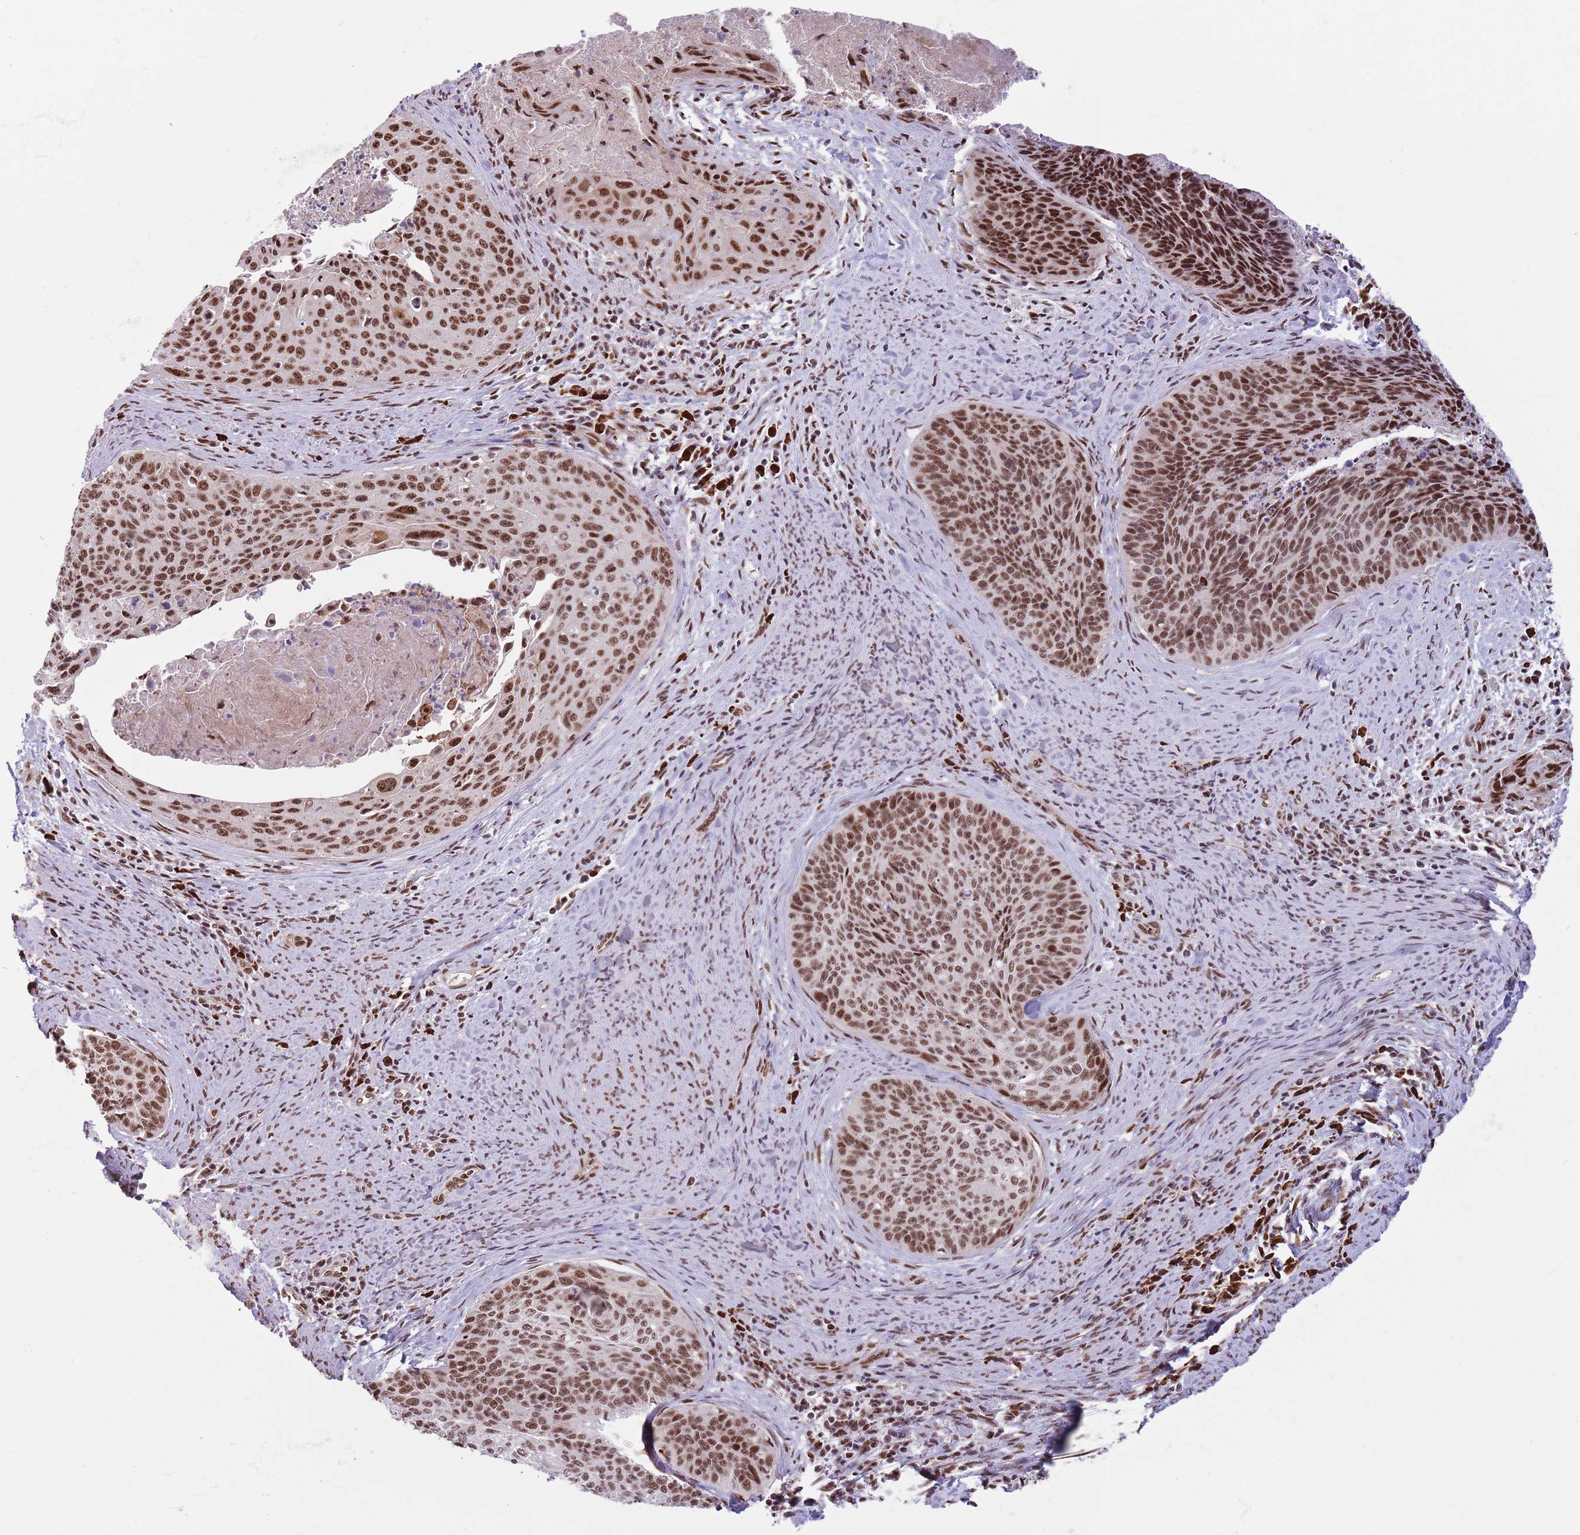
{"staining": {"intensity": "moderate", "quantity": ">75%", "location": "nuclear"}, "tissue": "cervical cancer", "cell_type": "Tumor cells", "image_type": "cancer", "snomed": [{"axis": "morphology", "description": "Squamous cell carcinoma, NOS"}, {"axis": "topography", "description": "Cervix"}], "caption": "A brown stain shows moderate nuclear expression of a protein in cervical cancer (squamous cell carcinoma) tumor cells.", "gene": "SIPA1L3", "patient": {"sex": "female", "age": 55}}